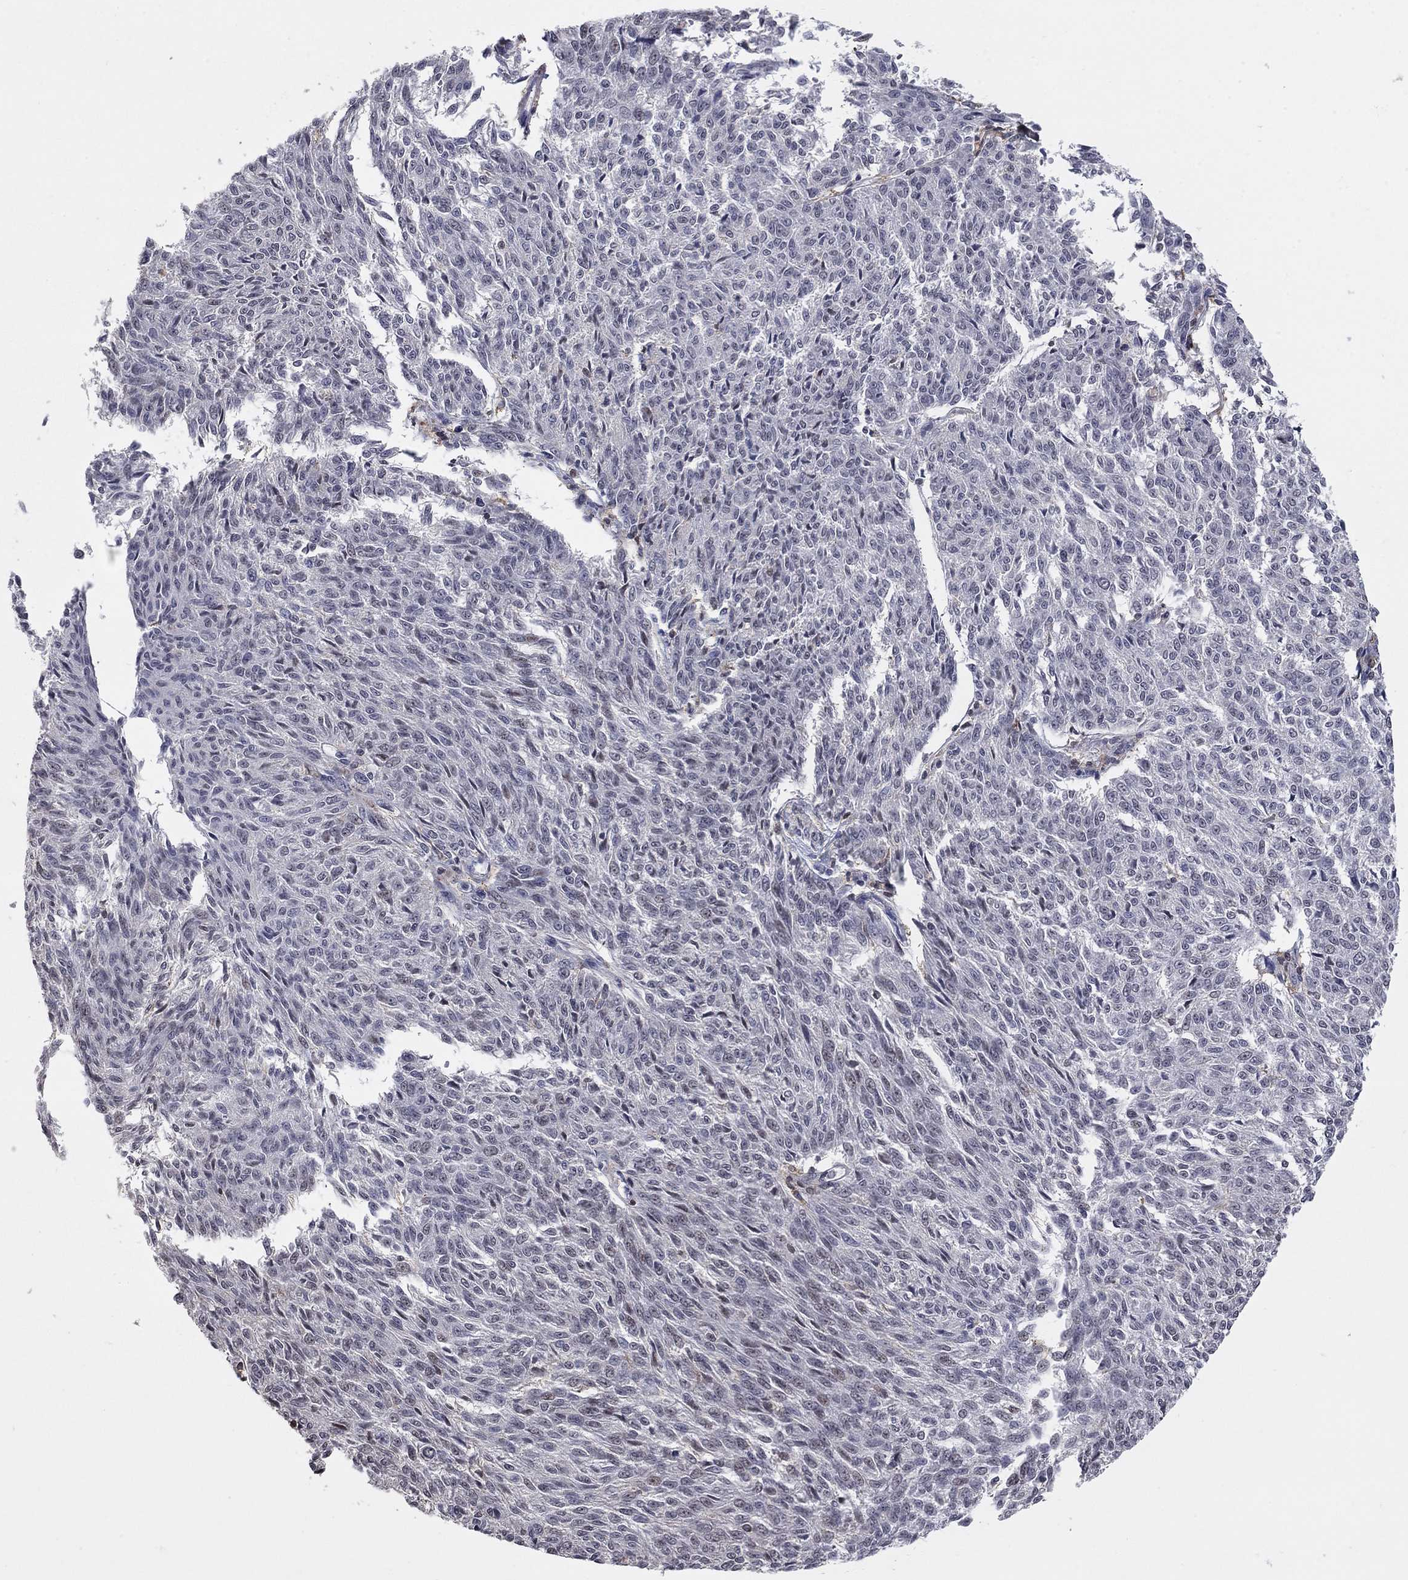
{"staining": {"intensity": "negative", "quantity": "none", "location": "none"}, "tissue": "melanoma", "cell_type": "Tumor cells", "image_type": "cancer", "snomed": [{"axis": "morphology", "description": "Malignant melanoma, NOS"}, {"axis": "topography", "description": "Skin"}], "caption": "Malignant melanoma was stained to show a protein in brown. There is no significant expression in tumor cells.", "gene": "GRIA3", "patient": {"sex": "female", "age": 72}}